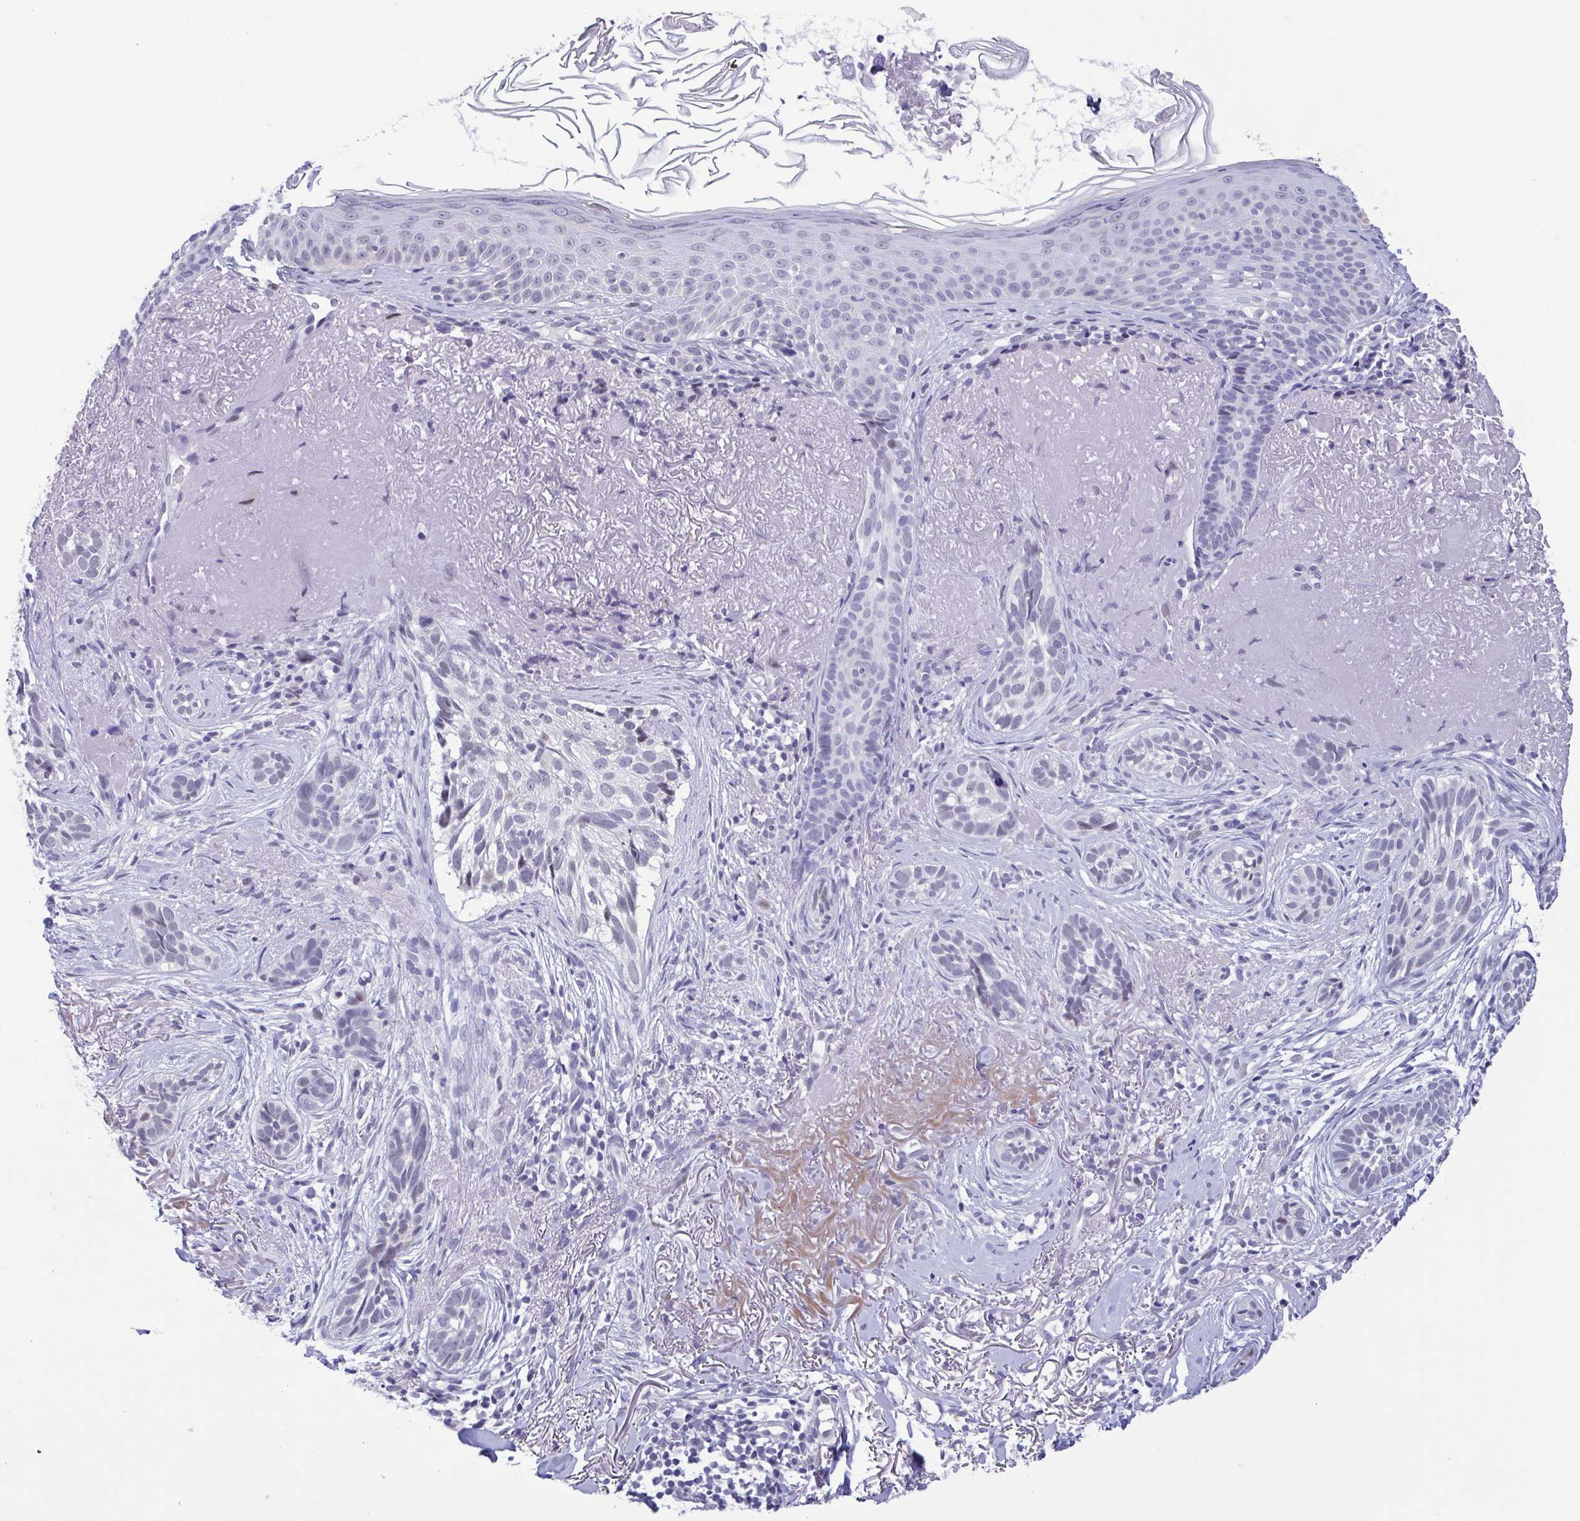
{"staining": {"intensity": "negative", "quantity": "none", "location": "none"}, "tissue": "skin cancer", "cell_type": "Tumor cells", "image_type": "cancer", "snomed": [{"axis": "morphology", "description": "Basal cell carcinoma"}, {"axis": "morphology", "description": "BCC, high aggressive"}, {"axis": "topography", "description": "Skin"}], "caption": "Immunohistochemical staining of human skin cancer demonstrates no significant staining in tumor cells. The staining was performed using DAB to visualize the protein expression in brown, while the nuclei were stained in blue with hematoxylin (Magnification: 20x).", "gene": "PERM1", "patient": {"sex": "female", "age": 86}}